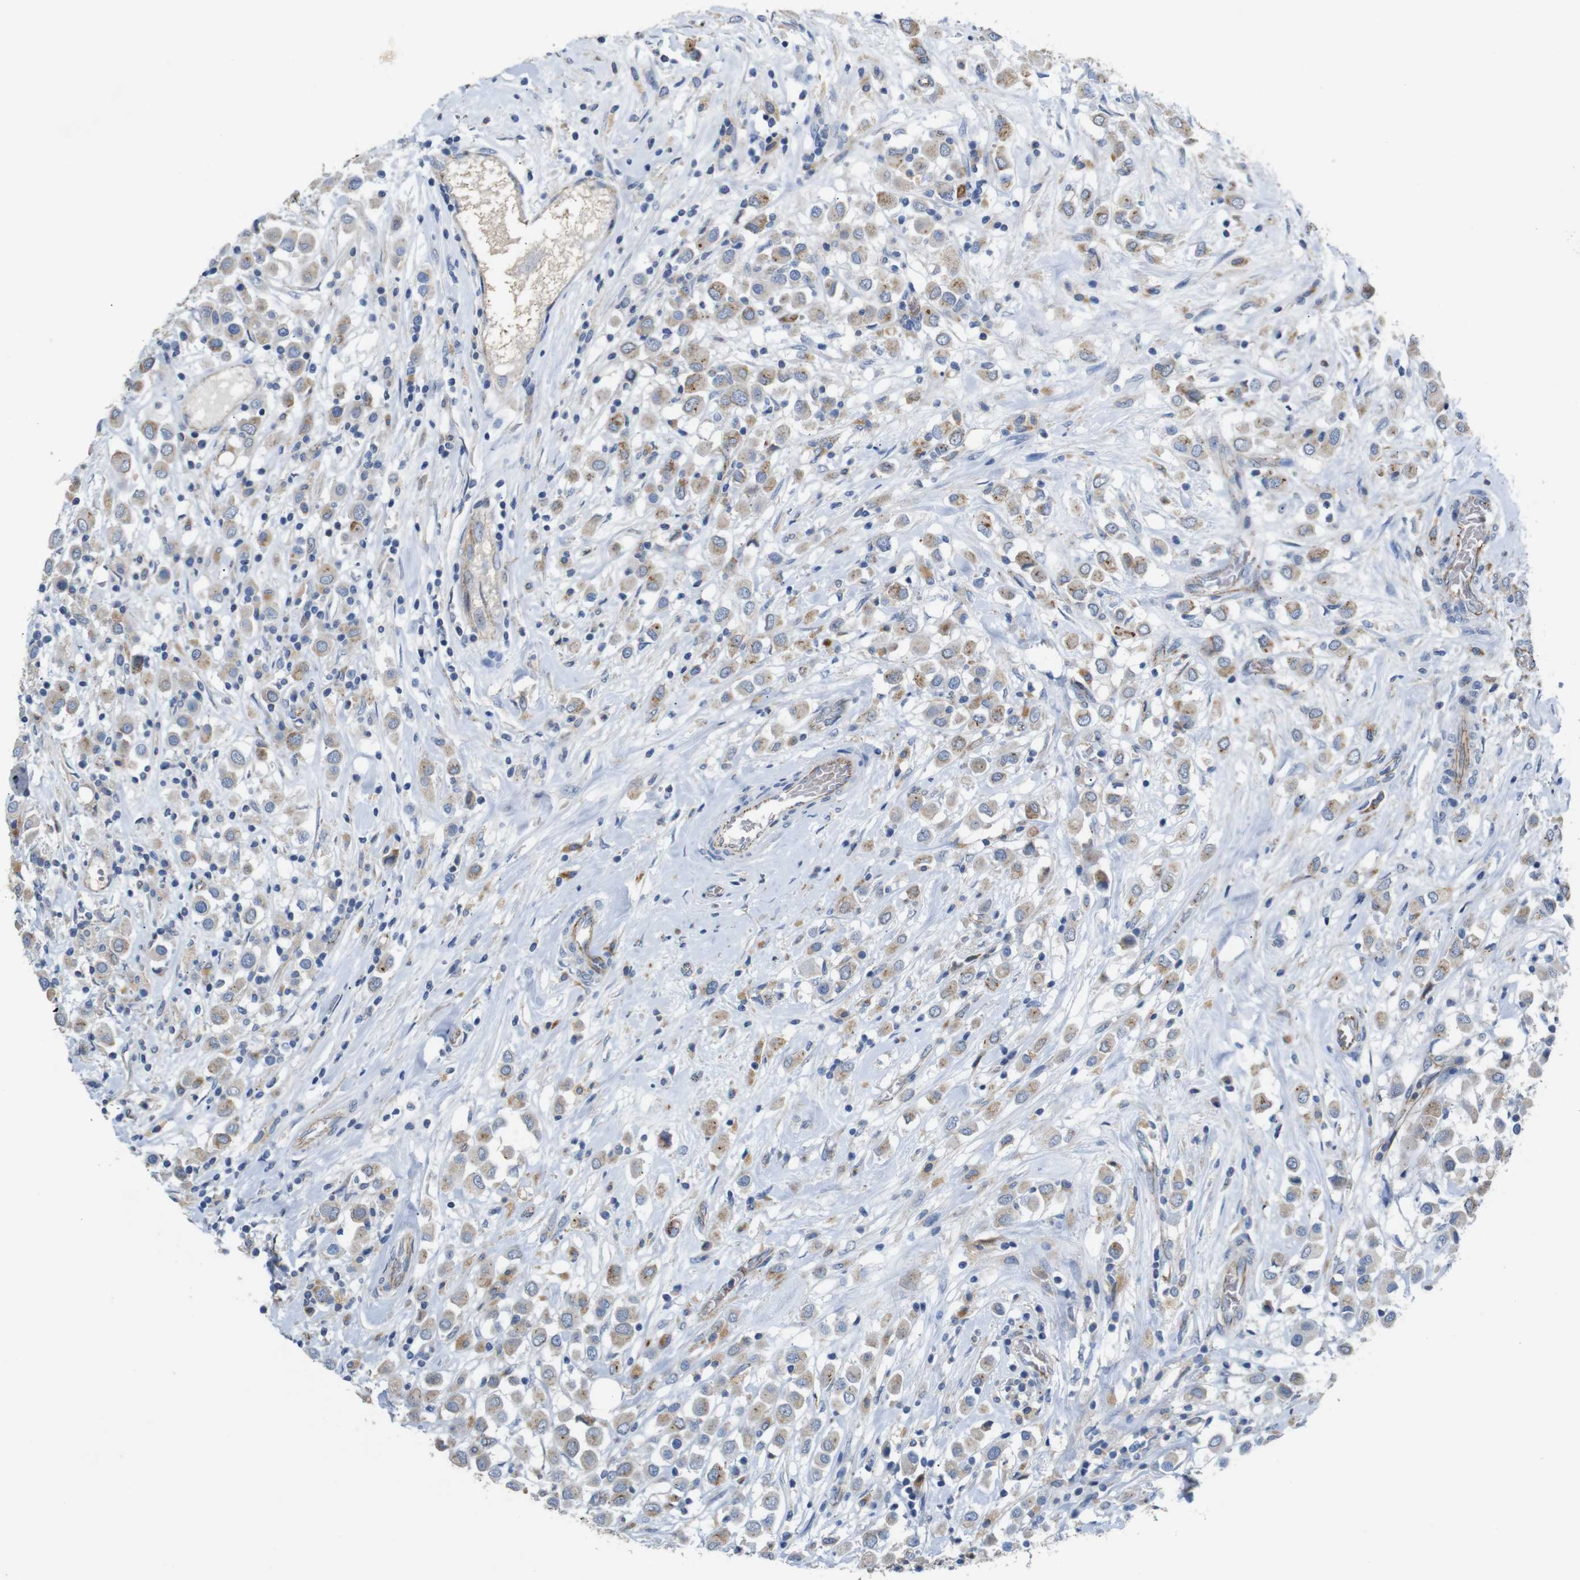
{"staining": {"intensity": "weak", "quantity": "25%-75%", "location": "cytoplasmic/membranous"}, "tissue": "breast cancer", "cell_type": "Tumor cells", "image_type": "cancer", "snomed": [{"axis": "morphology", "description": "Duct carcinoma"}, {"axis": "topography", "description": "Breast"}], "caption": "A low amount of weak cytoplasmic/membranous staining is appreciated in about 25%-75% of tumor cells in breast cancer tissue.", "gene": "NHLRC3", "patient": {"sex": "female", "age": 61}}